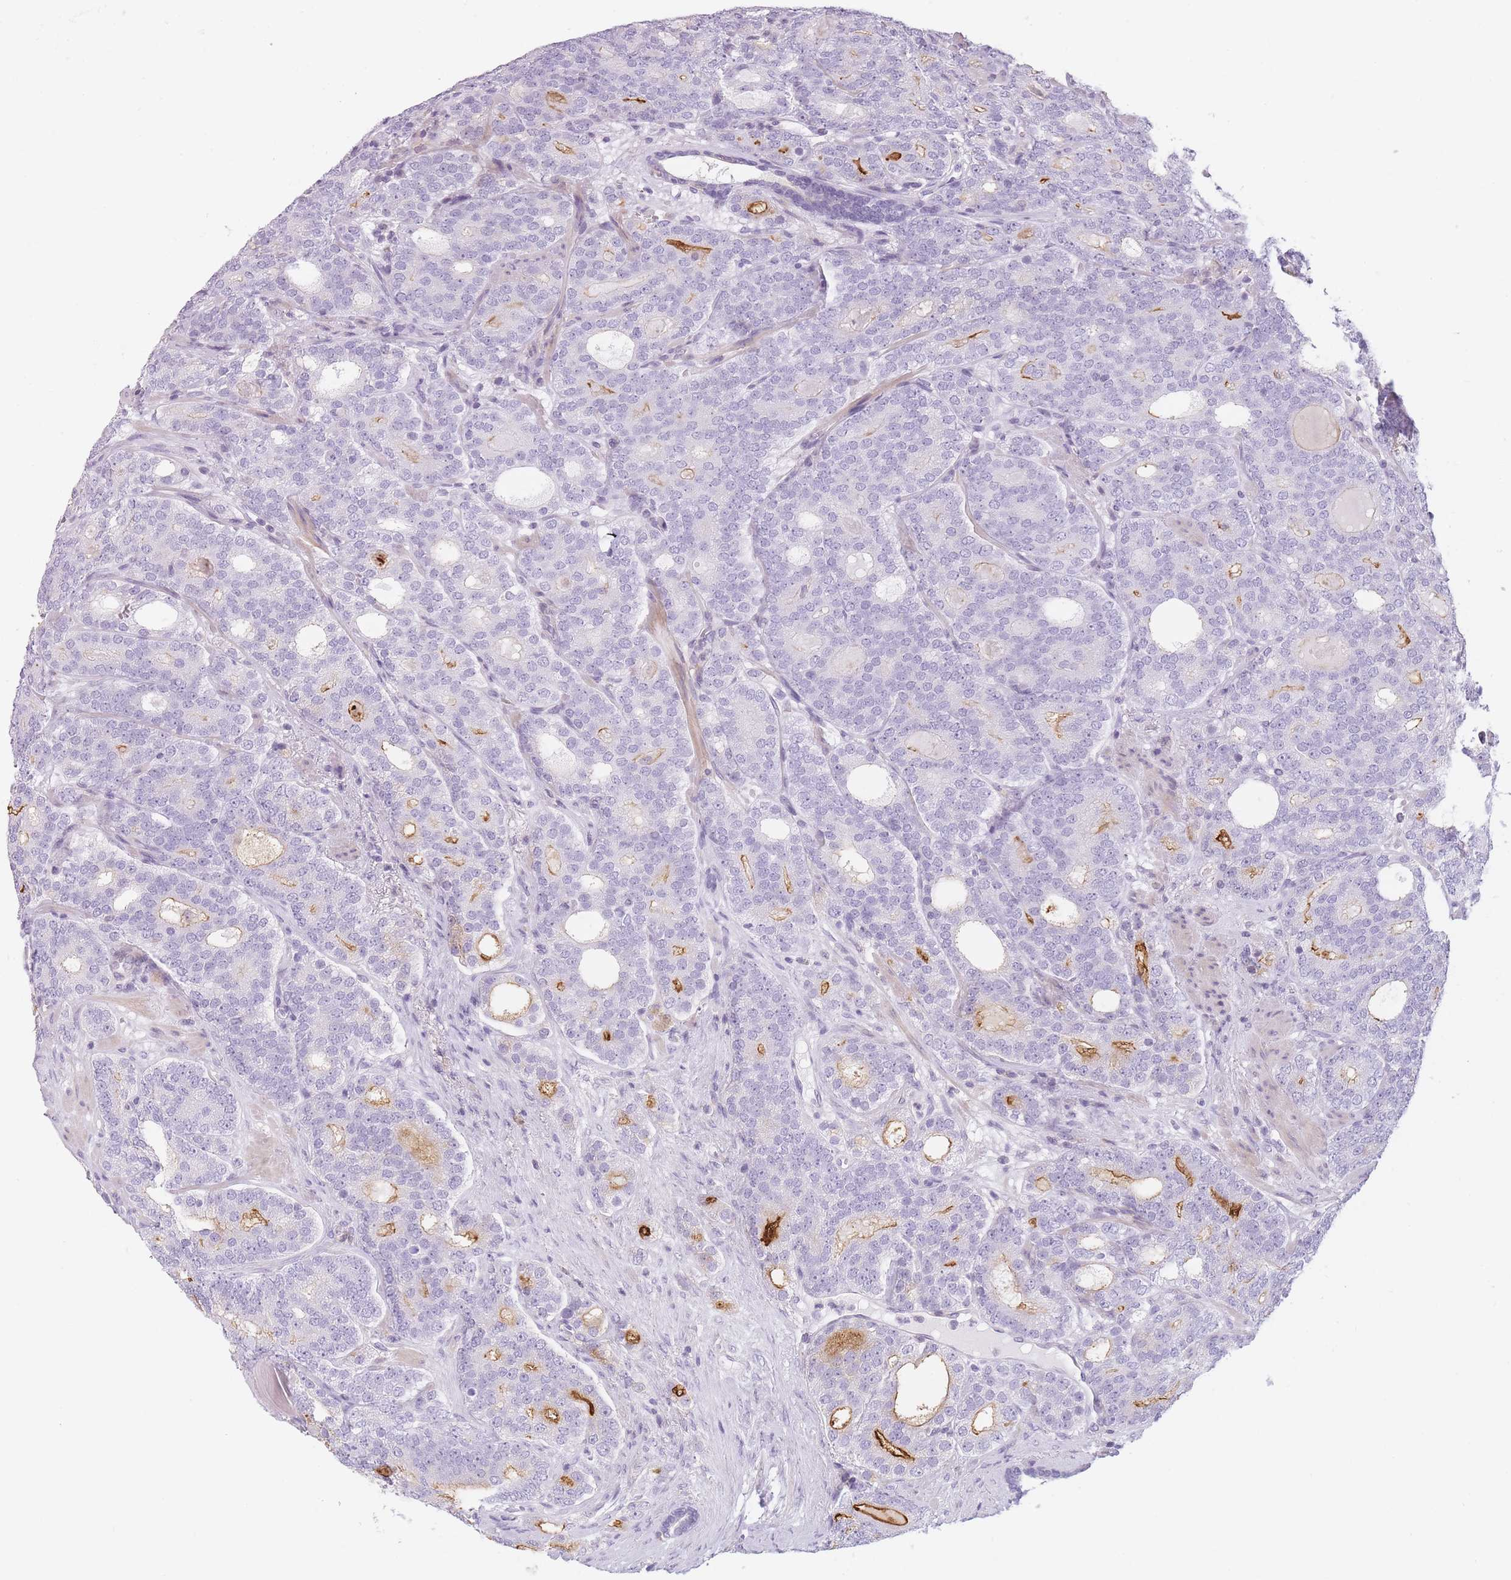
{"staining": {"intensity": "moderate", "quantity": "<25%", "location": "cytoplasmic/membranous"}, "tissue": "prostate cancer", "cell_type": "Tumor cells", "image_type": "cancer", "snomed": [{"axis": "morphology", "description": "Adenocarcinoma, High grade"}, {"axis": "topography", "description": "Prostate"}], "caption": "Tumor cells exhibit moderate cytoplasmic/membranous expression in about <25% of cells in prostate cancer. (IHC, brightfield microscopy, high magnification).", "gene": "GGT1", "patient": {"sex": "male", "age": 64}}